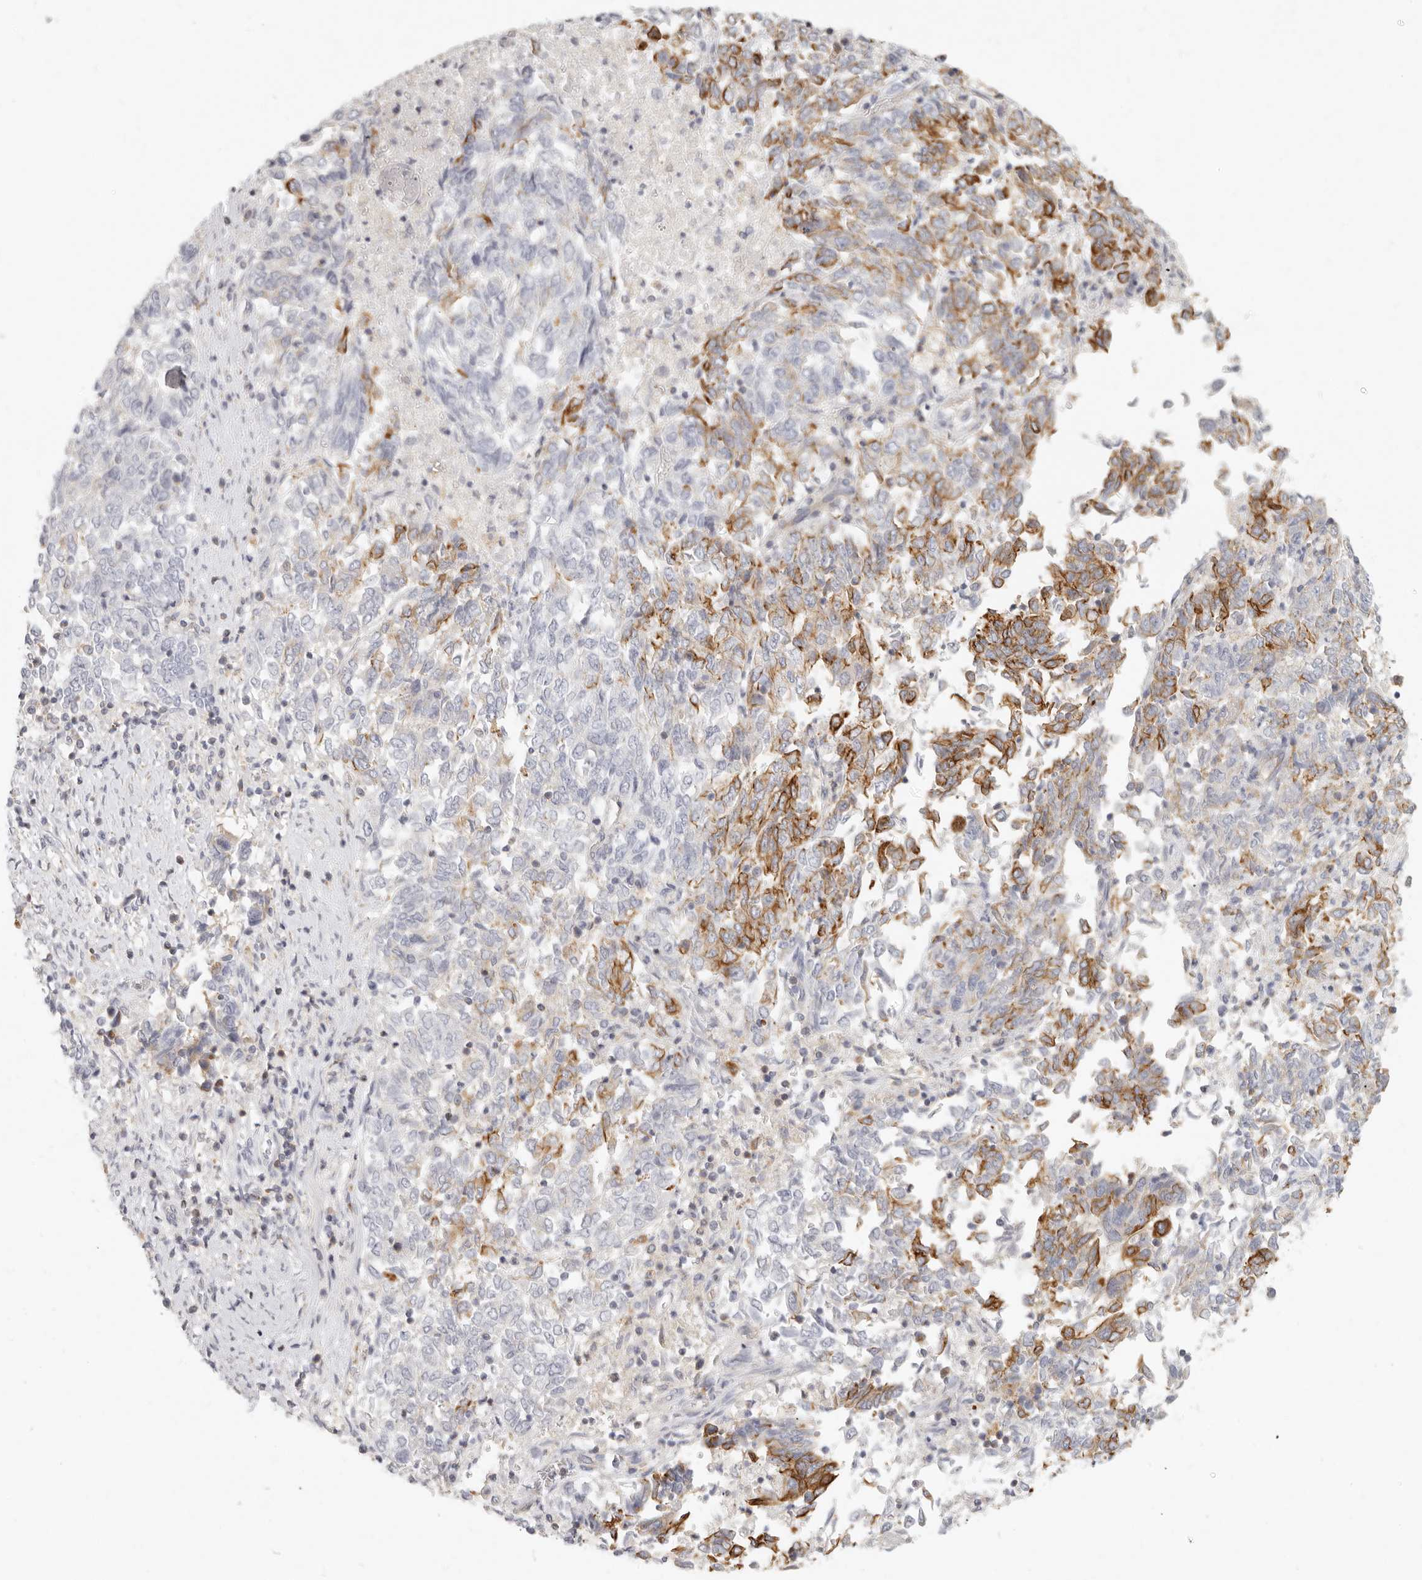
{"staining": {"intensity": "strong", "quantity": "25%-75%", "location": "cytoplasmic/membranous"}, "tissue": "endometrial cancer", "cell_type": "Tumor cells", "image_type": "cancer", "snomed": [{"axis": "morphology", "description": "Adenocarcinoma, NOS"}, {"axis": "topography", "description": "Endometrium"}], "caption": "Human endometrial cancer stained with a protein marker shows strong staining in tumor cells.", "gene": "NIBAN1", "patient": {"sex": "female", "age": 80}}